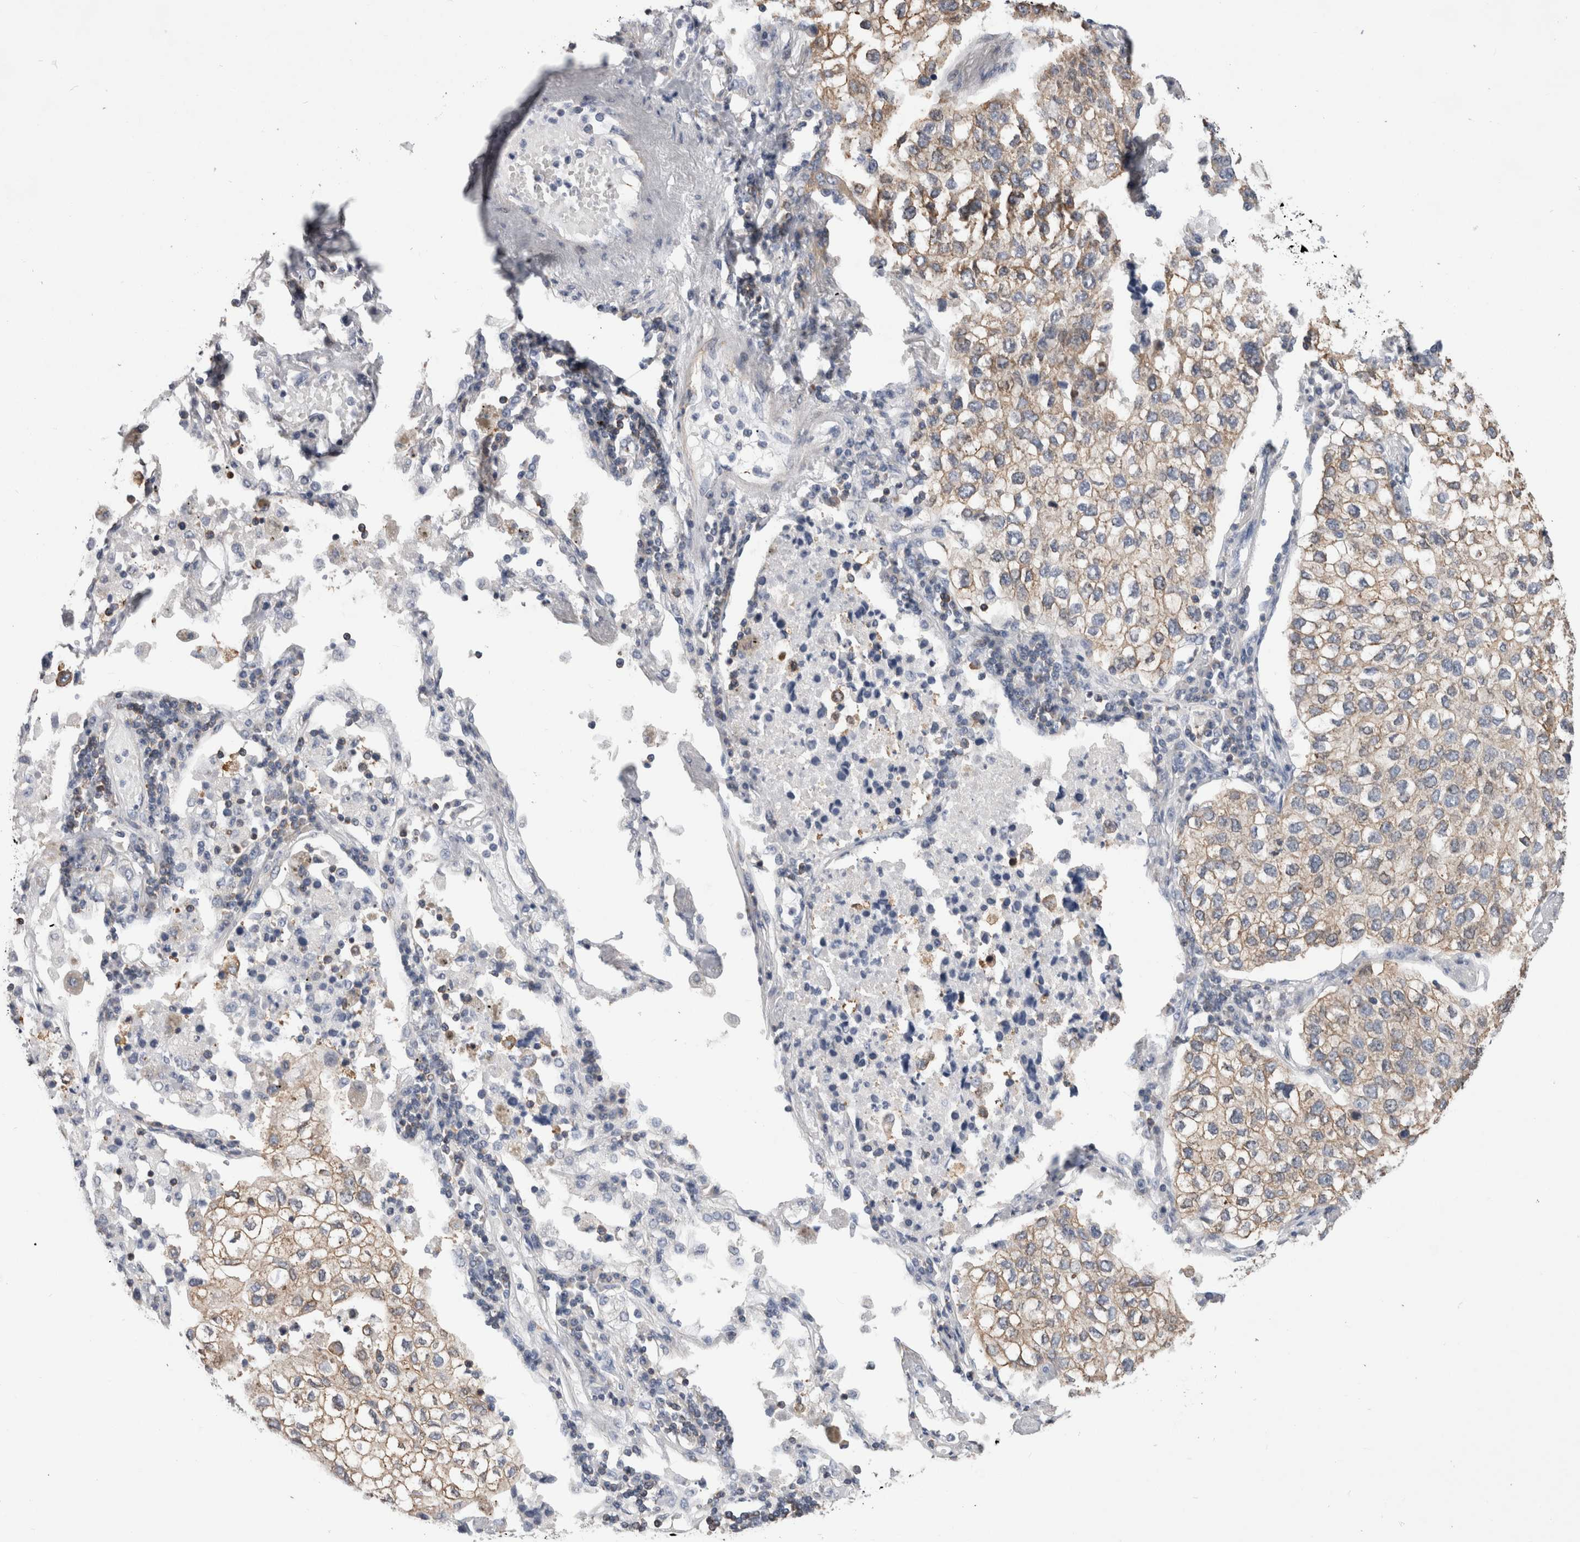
{"staining": {"intensity": "weak", "quantity": ">75%", "location": "cytoplasmic/membranous"}, "tissue": "lung cancer", "cell_type": "Tumor cells", "image_type": "cancer", "snomed": [{"axis": "morphology", "description": "Adenocarcinoma, NOS"}, {"axis": "topography", "description": "Lung"}], "caption": "Tumor cells reveal weak cytoplasmic/membranous expression in about >75% of cells in adenocarcinoma (lung).", "gene": "DCTN6", "patient": {"sex": "male", "age": 63}}